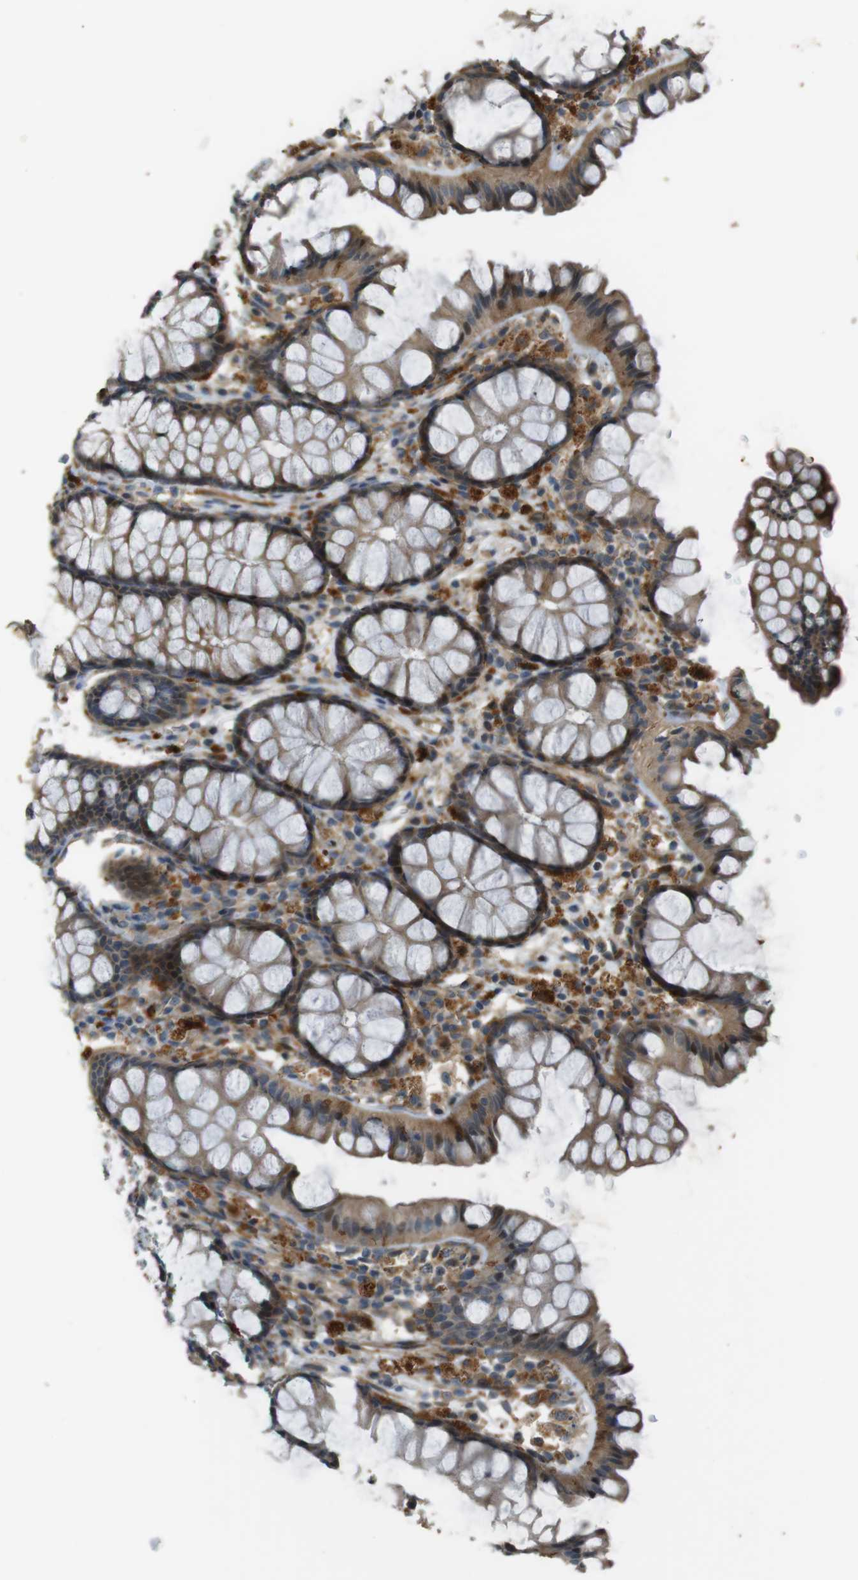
{"staining": {"intensity": "strong", "quantity": ">75%", "location": "cytoplasmic/membranous"}, "tissue": "colon", "cell_type": "Endothelial cells", "image_type": "normal", "snomed": [{"axis": "morphology", "description": "Normal tissue, NOS"}, {"axis": "topography", "description": "Colon"}], "caption": "The micrograph demonstrates staining of unremarkable colon, revealing strong cytoplasmic/membranous protein positivity (brown color) within endothelial cells.", "gene": "MSRB3", "patient": {"sex": "female", "age": 55}}